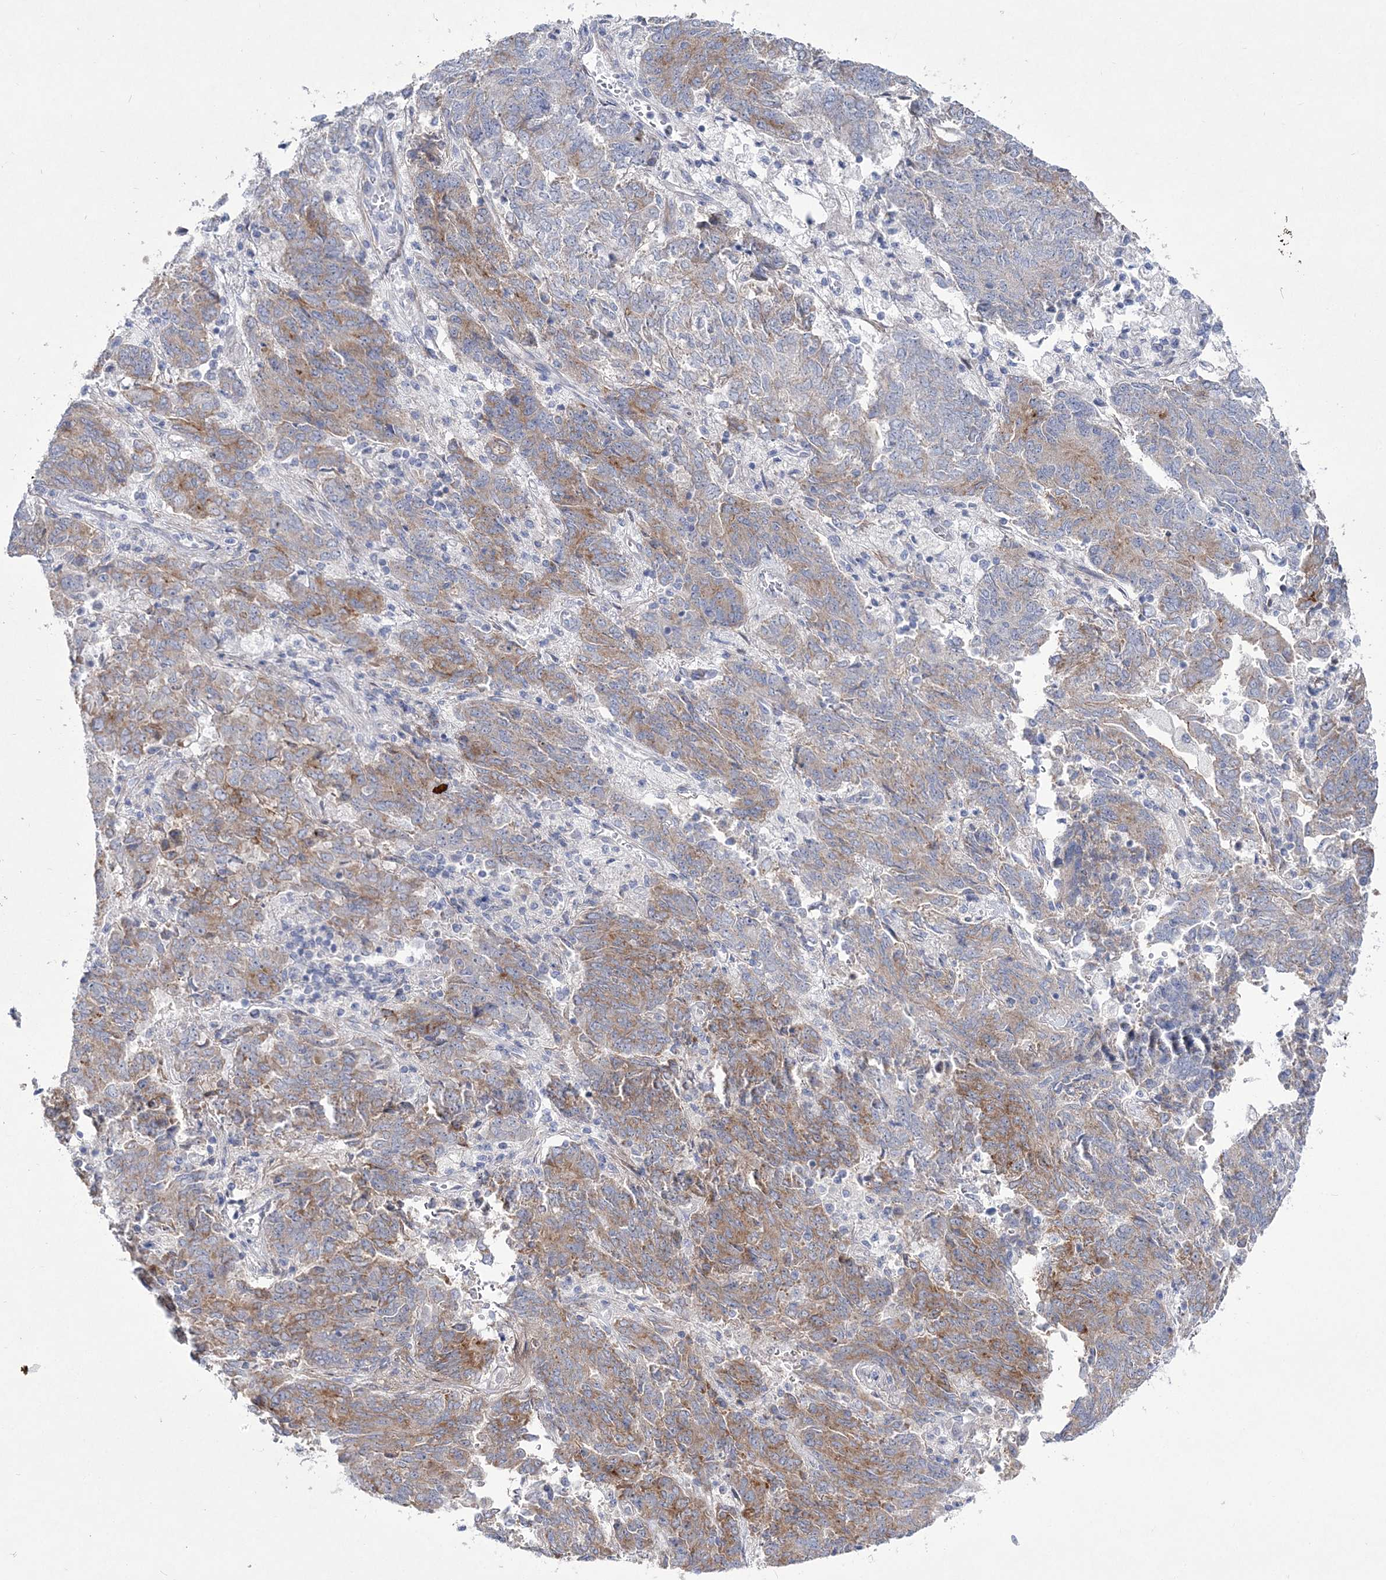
{"staining": {"intensity": "moderate", "quantity": "25%-75%", "location": "cytoplasmic/membranous"}, "tissue": "endometrial cancer", "cell_type": "Tumor cells", "image_type": "cancer", "snomed": [{"axis": "morphology", "description": "Adenocarcinoma, NOS"}, {"axis": "topography", "description": "Endometrium"}], "caption": "Immunohistochemical staining of human endometrial cancer (adenocarcinoma) displays medium levels of moderate cytoplasmic/membranous positivity in approximately 25%-75% of tumor cells. The staining is performed using DAB (3,3'-diaminobenzidine) brown chromogen to label protein expression. The nuclei are counter-stained blue using hematoxylin.", "gene": "ANO1", "patient": {"sex": "female", "age": 80}}